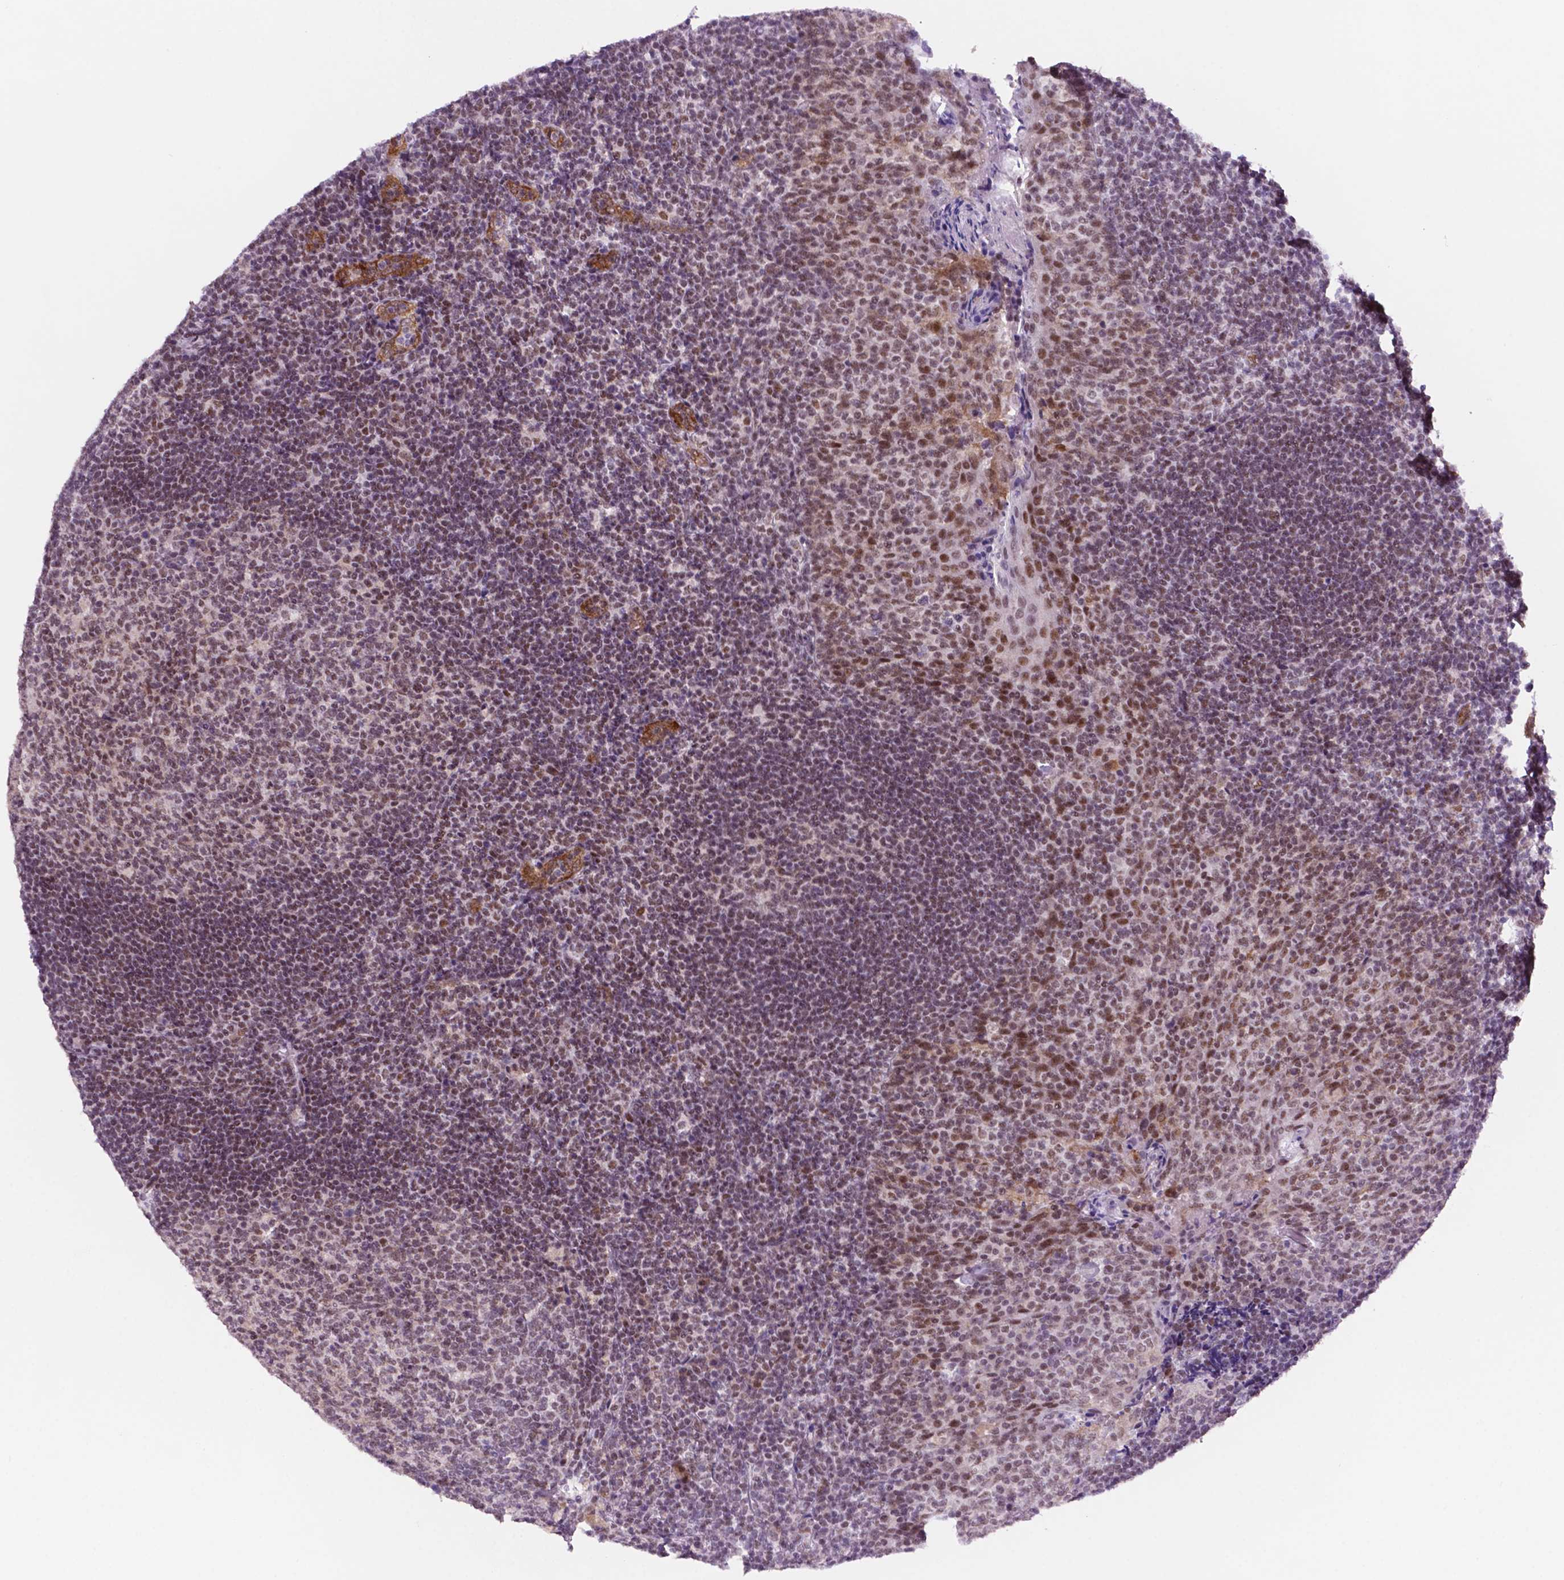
{"staining": {"intensity": "weak", "quantity": "25%-75%", "location": "nuclear"}, "tissue": "tonsil", "cell_type": "Germinal center cells", "image_type": "normal", "snomed": [{"axis": "morphology", "description": "Normal tissue, NOS"}, {"axis": "topography", "description": "Tonsil"}], "caption": "Human tonsil stained with a brown dye reveals weak nuclear positive positivity in about 25%-75% of germinal center cells.", "gene": "NCOR1", "patient": {"sex": "female", "age": 10}}